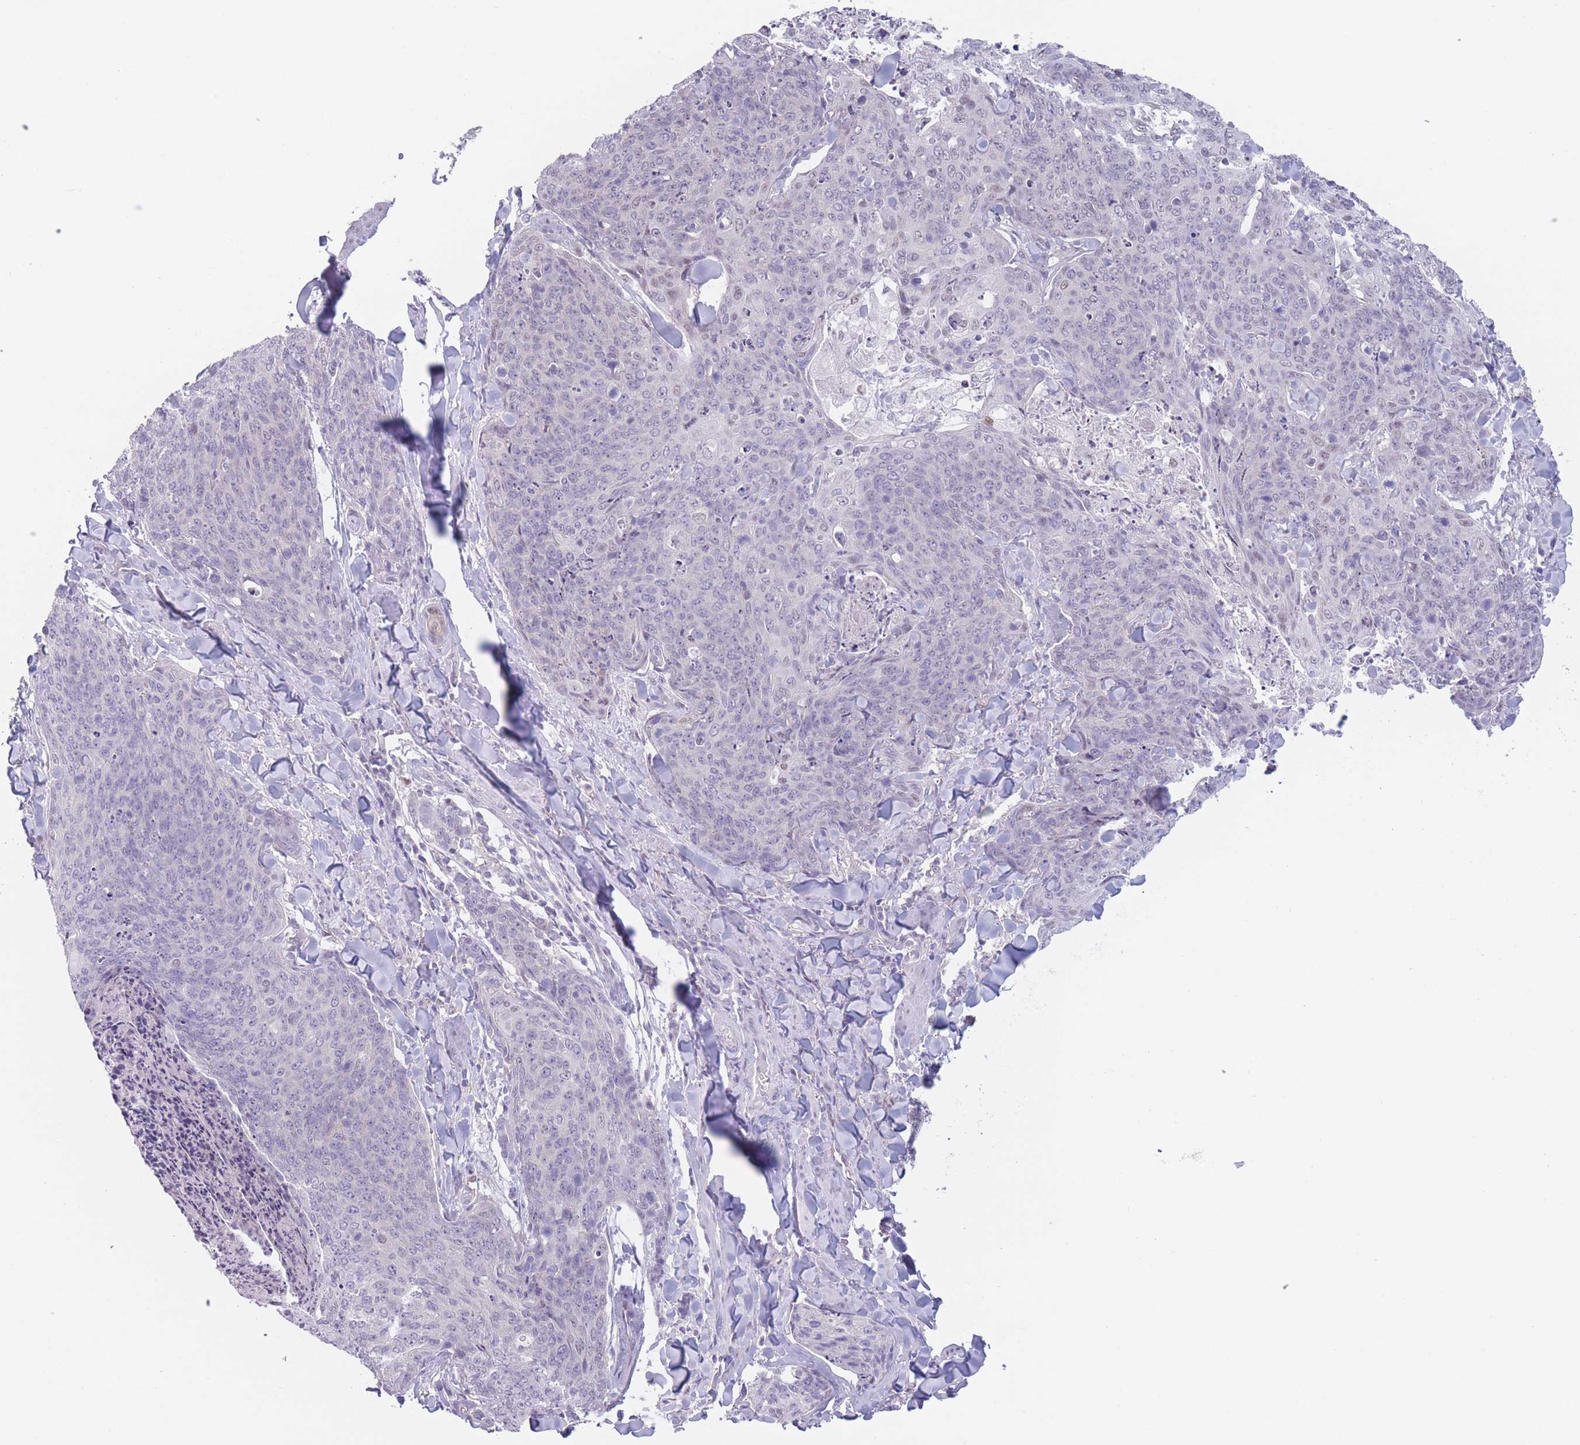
{"staining": {"intensity": "negative", "quantity": "none", "location": "none"}, "tissue": "skin cancer", "cell_type": "Tumor cells", "image_type": "cancer", "snomed": [{"axis": "morphology", "description": "Squamous cell carcinoma, NOS"}, {"axis": "topography", "description": "Skin"}, {"axis": "topography", "description": "Vulva"}], "caption": "Tumor cells are negative for brown protein staining in skin squamous cell carcinoma. (Brightfield microscopy of DAB (3,3'-diaminobenzidine) immunohistochemistry at high magnification).", "gene": "ZNF439", "patient": {"sex": "female", "age": 85}}